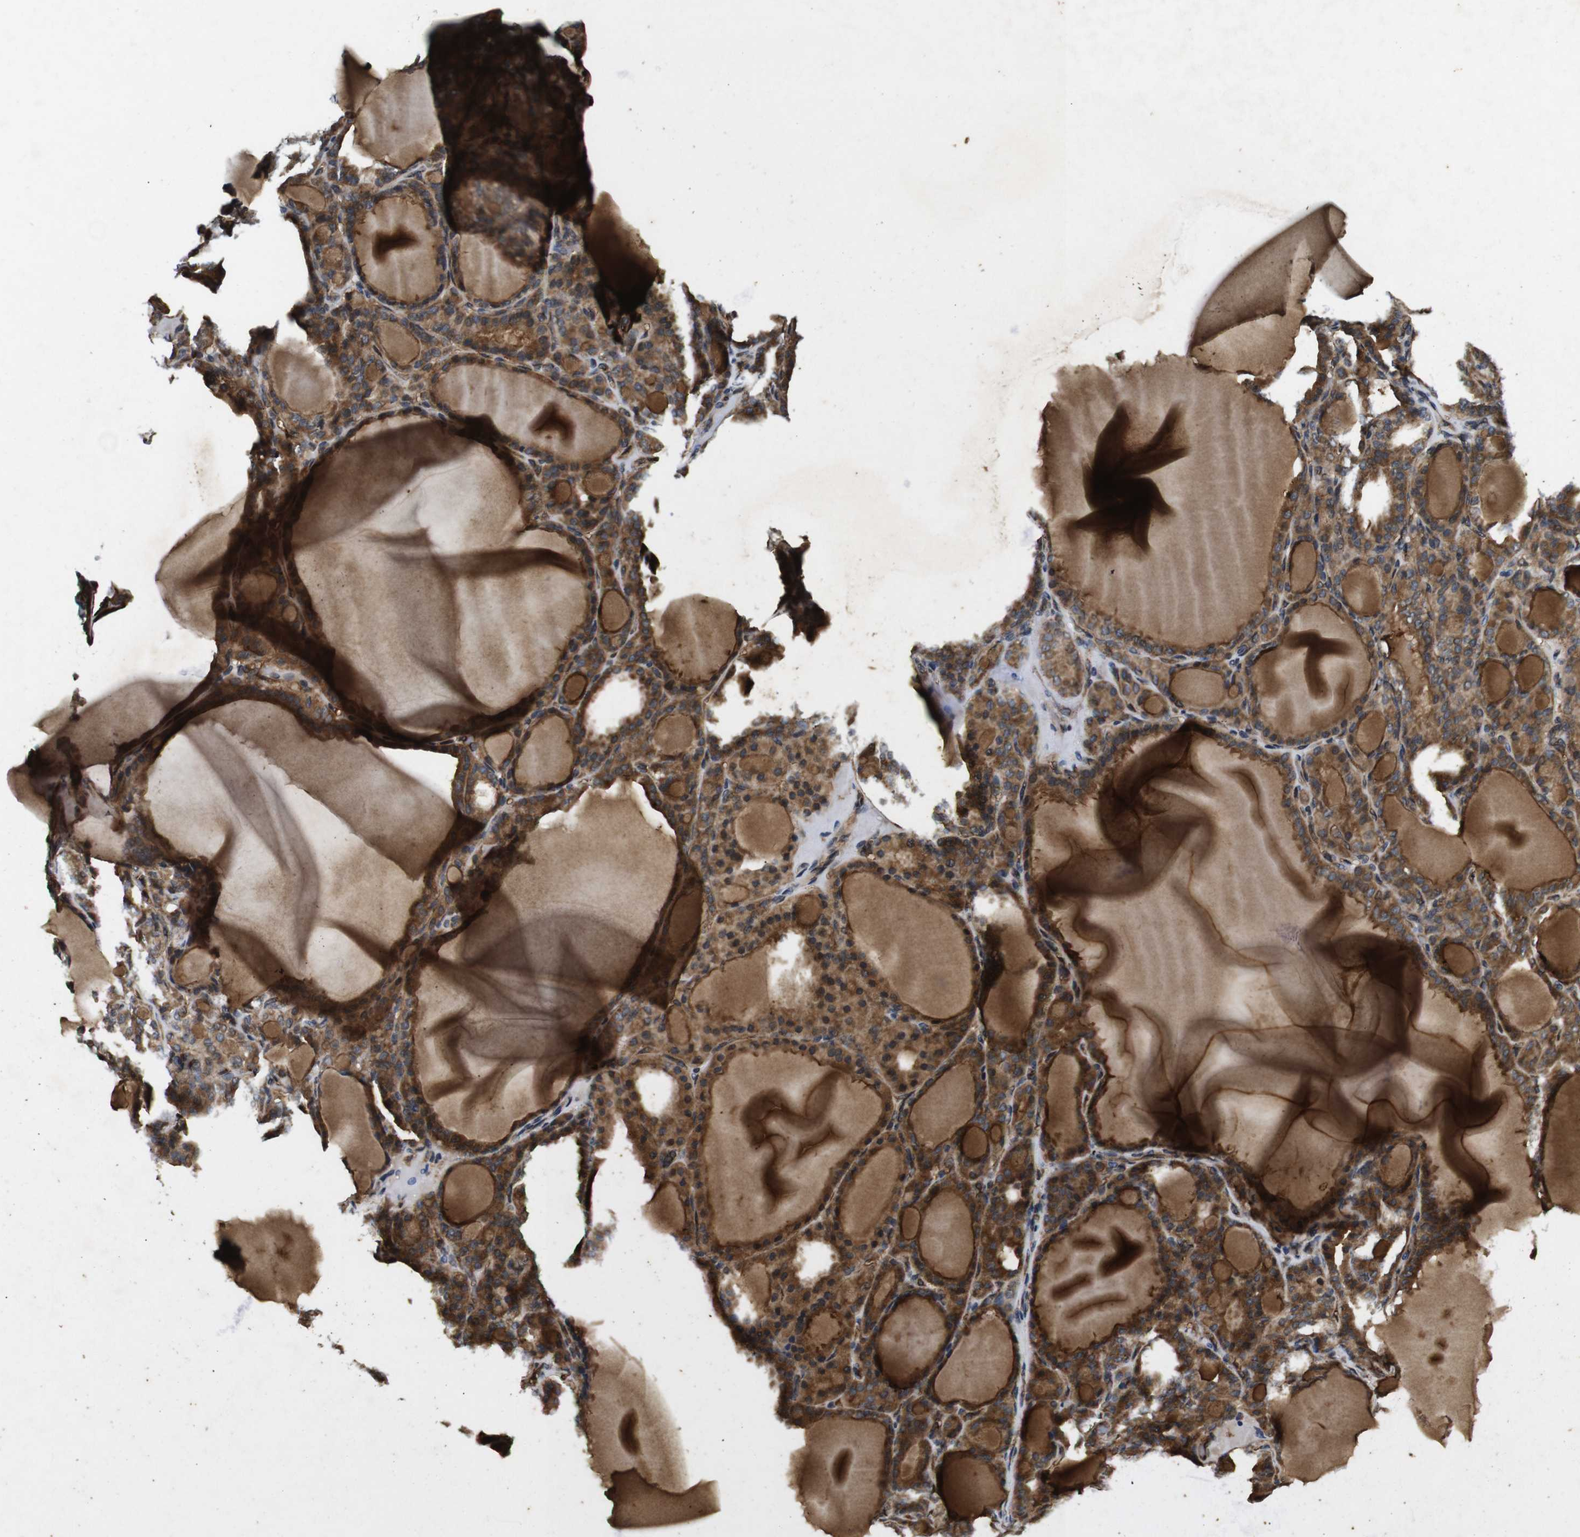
{"staining": {"intensity": "strong", "quantity": ">75%", "location": "cytoplasmic/membranous"}, "tissue": "thyroid gland", "cell_type": "Glandular cells", "image_type": "normal", "snomed": [{"axis": "morphology", "description": "Normal tissue, NOS"}, {"axis": "topography", "description": "Thyroid gland"}], "caption": "IHC of unremarkable thyroid gland reveals high levels of strong cytoplasmic/membranous positivity in about >75% of glandular cells.", "gene": "RIPK1", "patient": {"sex": "female", "age": 28}}